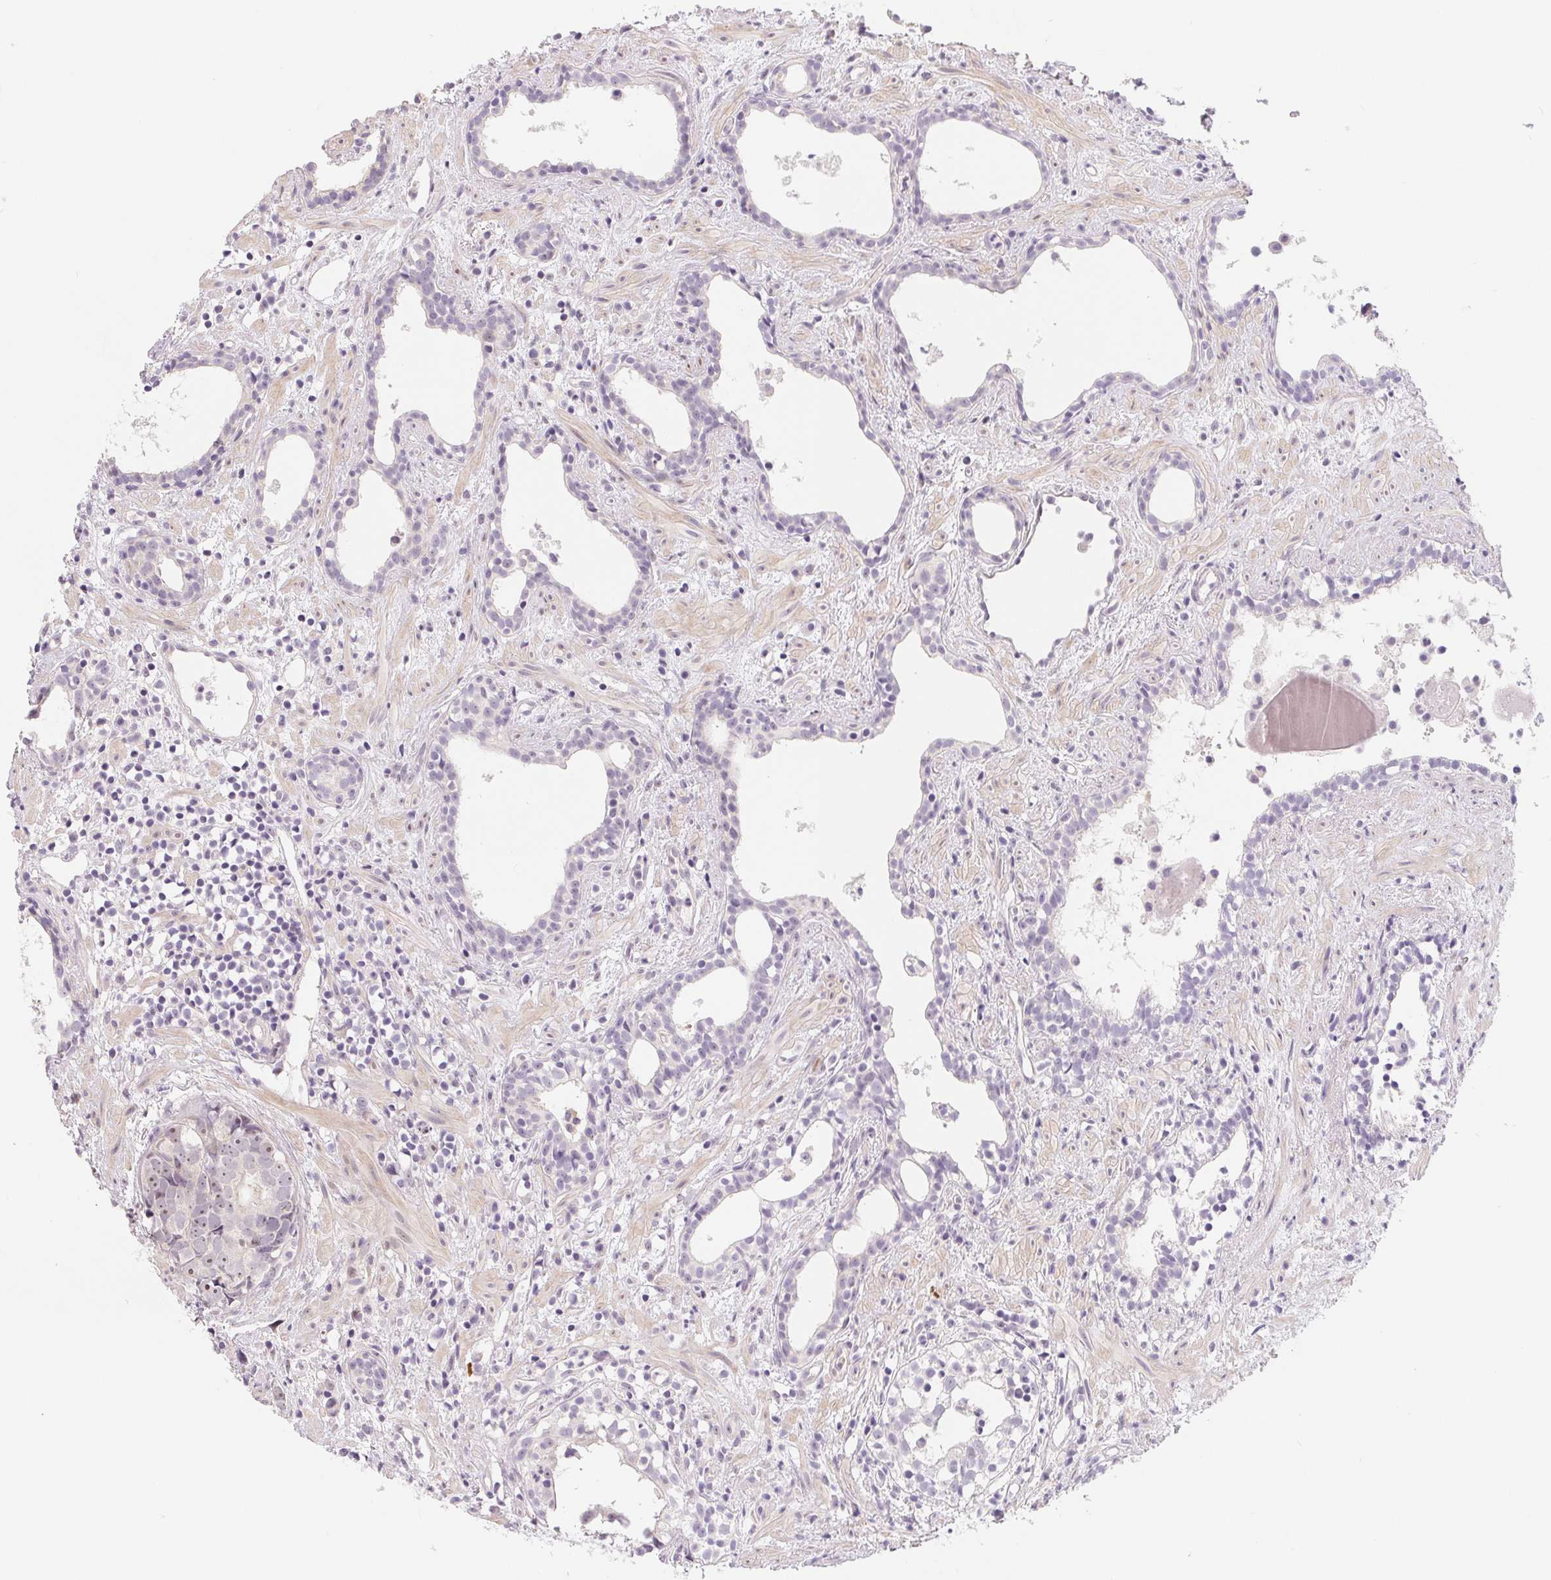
{"staining": {"intensity": "negative", "quantity": "none", "location": "none"}, "tissue": "prostate cancer", "cell_type": "Tumor cells", "image_type": "cancer", "snomed": [{"axis": "morphology", "description": "Adenocarcinoma, High grade"}, {"axis": "topography", "description": "Prostate"}], "caption": "IHC of prostate cancer (adenocarcinoma (high-grade)) shows no expression in tumor cells.", "gene": "LCA5L", "patient": {"sex": "male", "age": 83}}